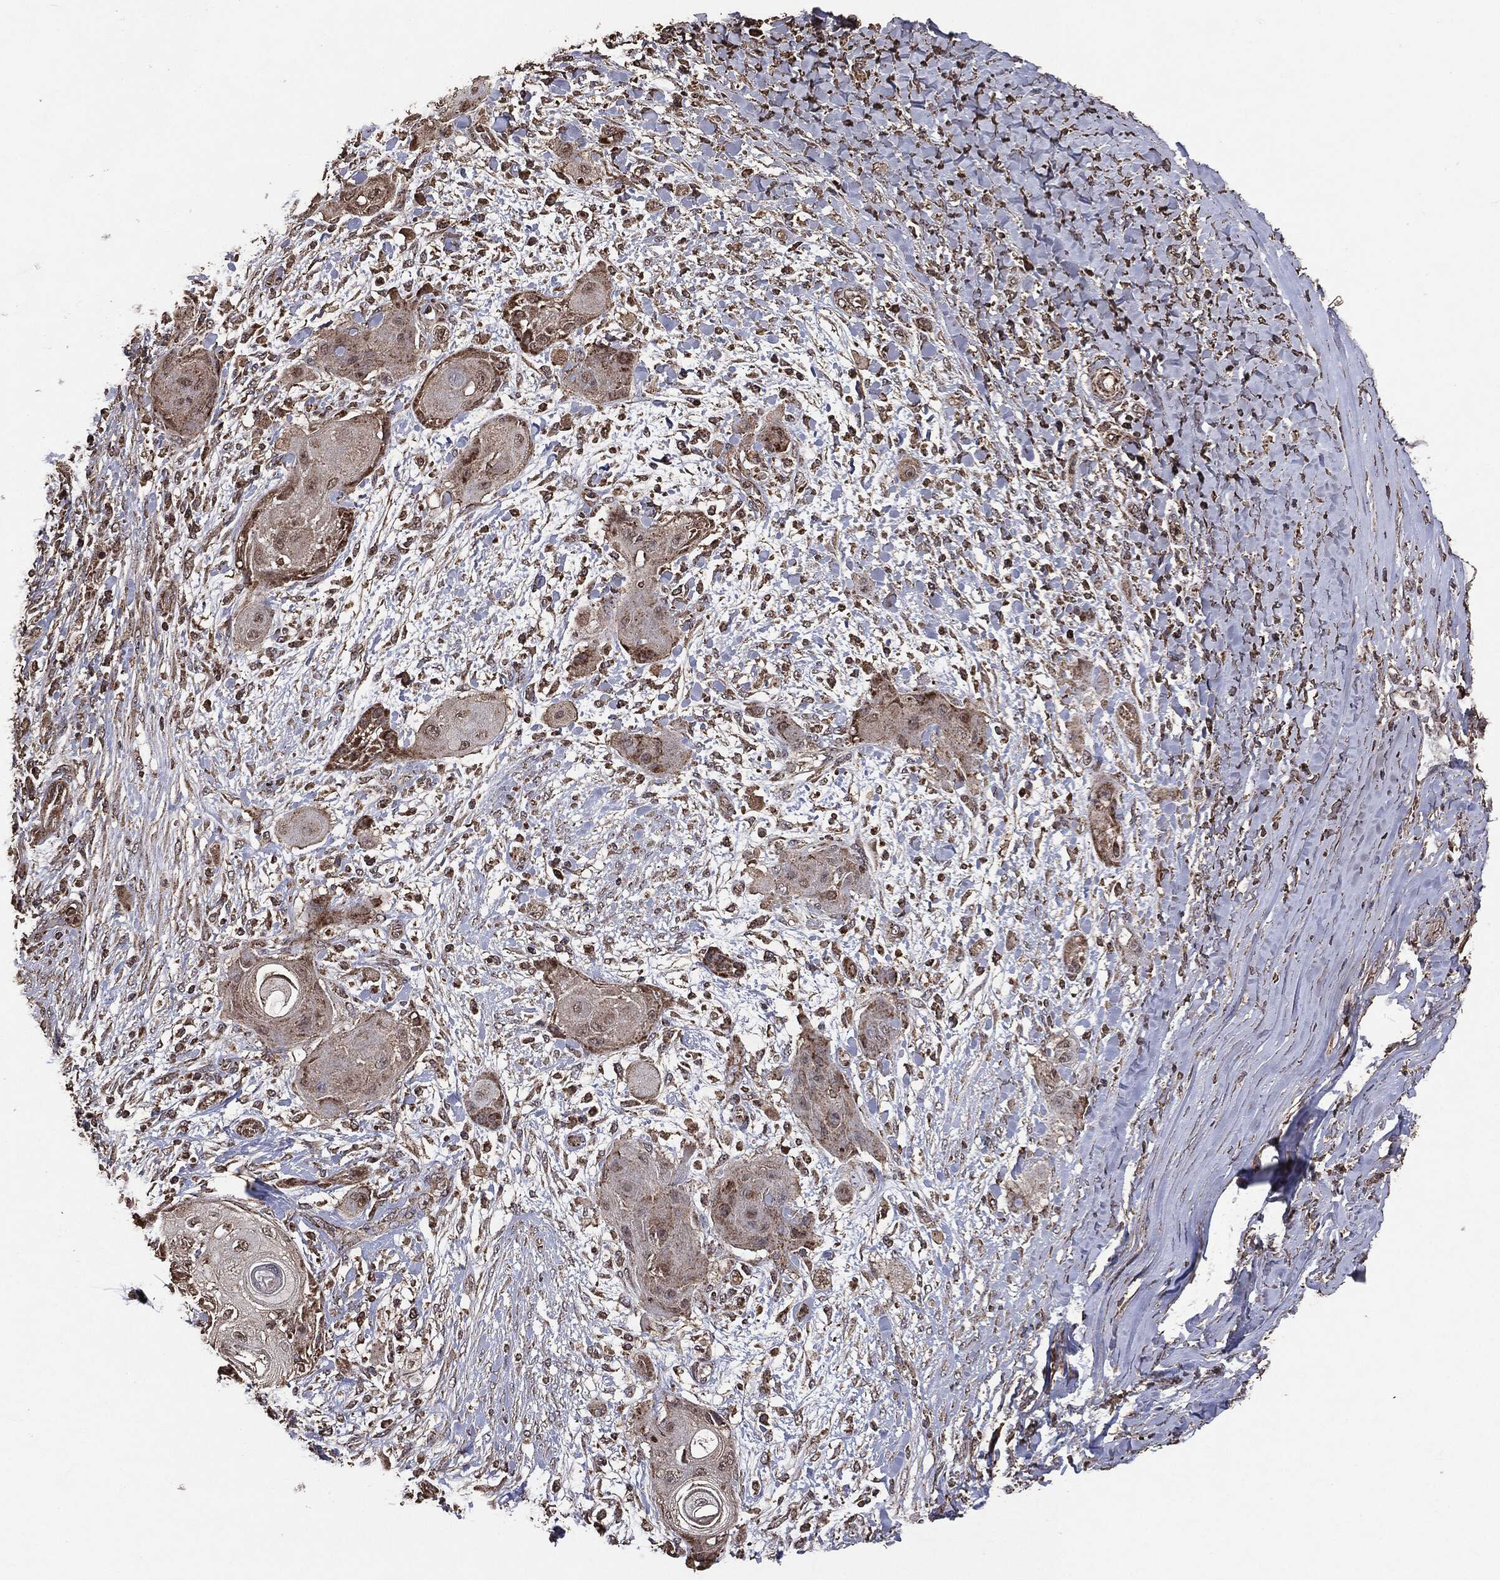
{"staining": {"intensity": "weak", "quantity": ">75%", "location": "cytoplasmic/membranous"}, "tissue": "skin cancer", "cell_type": "Tumor cells", "image_type": "cancer", "snomed": [{"axis": "morphology", "description": "Squamous cell carcinoma, NOS"}, {"axis": "topography", "description": "Skin"}], "caption": "Approximately >75% of tumor cells in skin cancer show weak cytoplasmic/membranous protein expression as visualized by brown immunohistochemical staining.", "gene": "MTOR", "patient": {"sex": "male", "age": 62}}